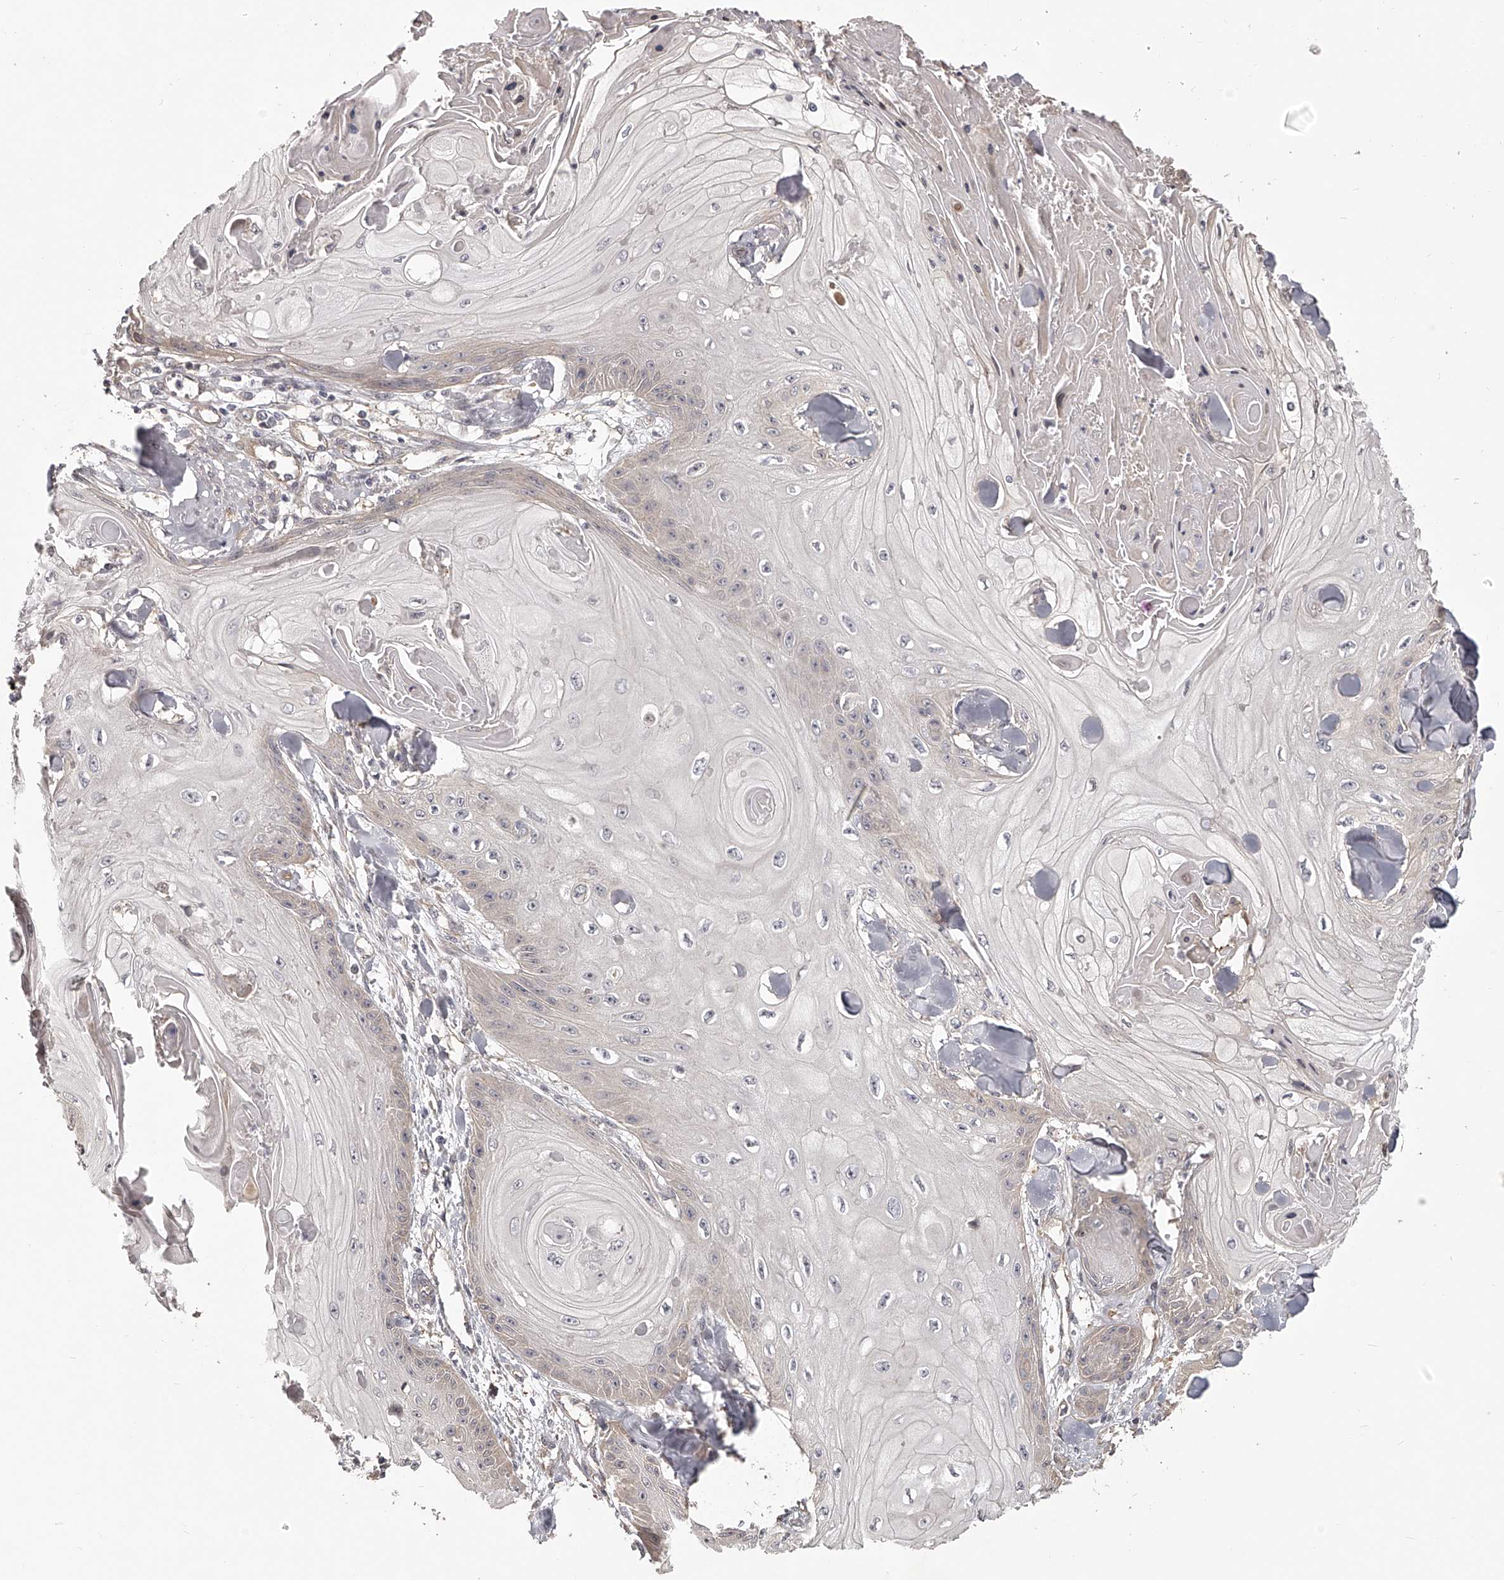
{"staining": {"intensity": "negative", "quantity": "none", "location": "none"}, "tissue": "skin cancer", "cell_type": "Tumor cells", "image_type": "cancer", "snomed": [{"axis": "morphology", "description": "Squamous cell carcinoma, NOS"}, {"axis": "topography", "description": "Skin"}], "caption": "There is no significant staining in tumor cells of skin cancer (squamous cell carcinoma).", "gene": "ZNF582", "patient": {"sex": "male", "age": 74}}